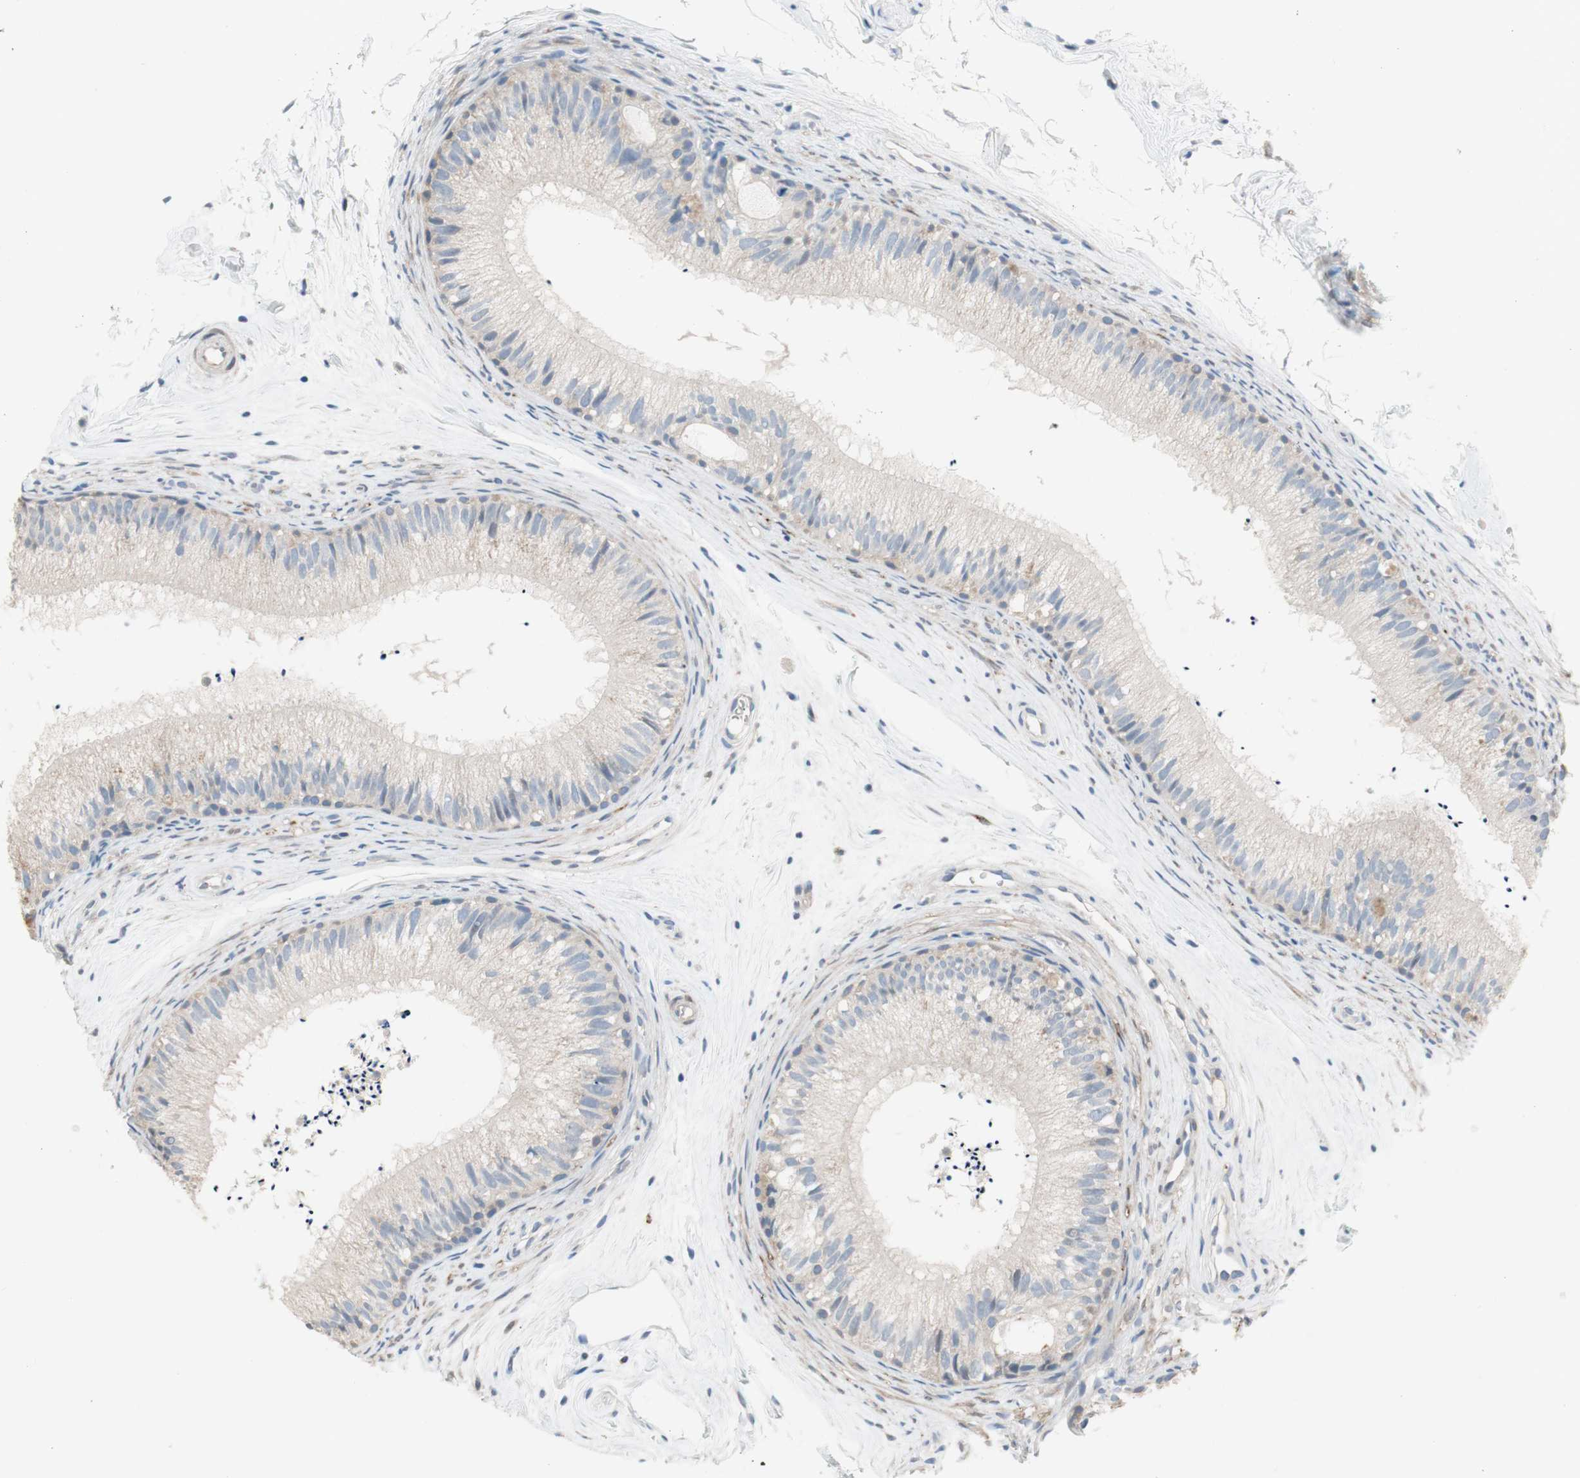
{"staining": {"intensity": "weak", "quantity": "<25%", "location": "cytoplasmic/membranous"}, "tissue": "epididymis", "cell_type": "Glandular cells", "image_type": "normal", "snomed": [{"axis": "morphology", "description": "Normal tissue, NOS"}, {"axis": "topography", "description": "Epididymis"}], "caption": "This is an IHC image of normal epididymis. There is no staining in glandular cells.", "gene": "TACR3", "patient": {"sex": "male", "age": 56}}